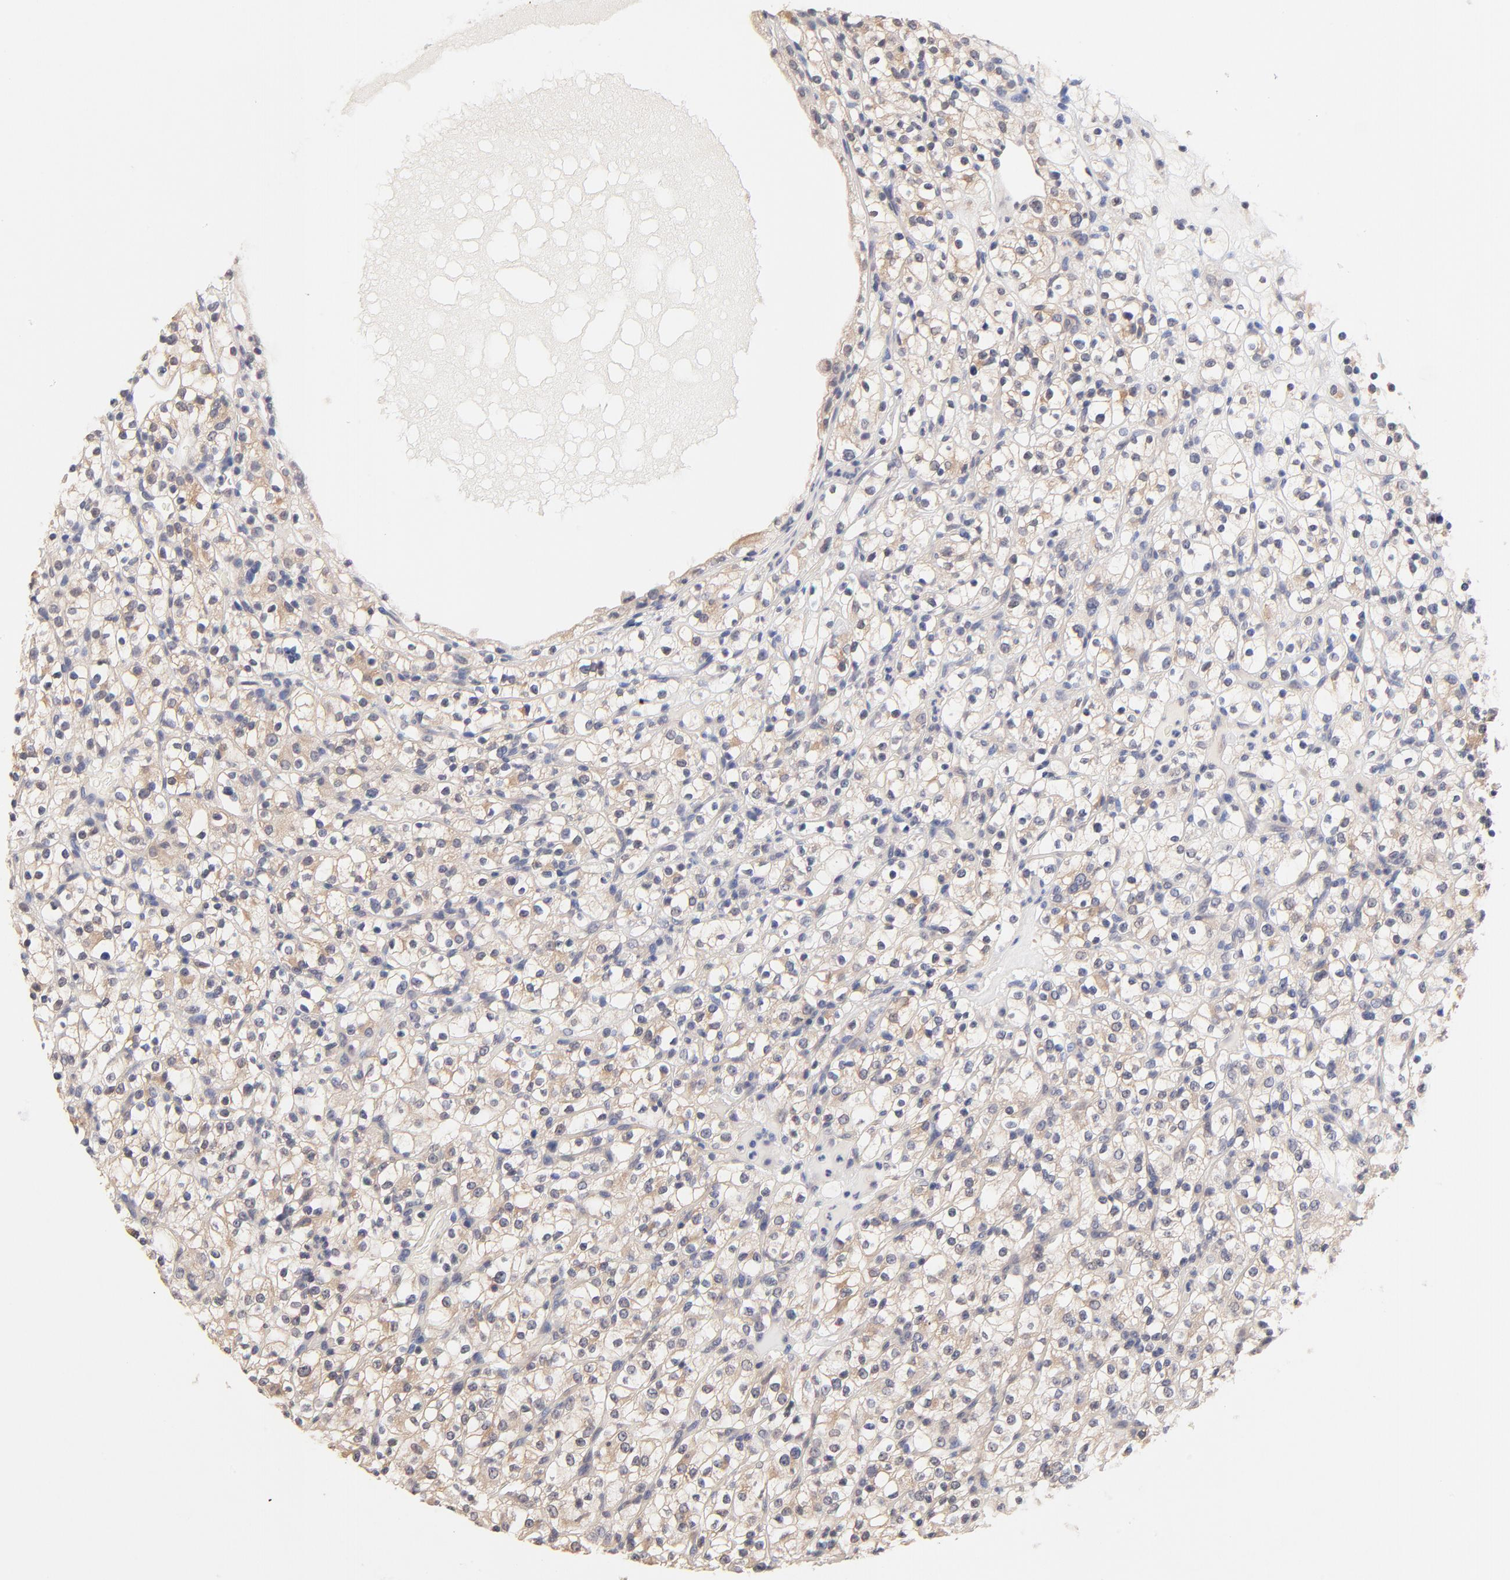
{"staining": {"intensity": "weak", "quantity": "25%-75%", "location": "cytoplasmic/membranous"}, "tissue": "renal cancer", "cell_type": "Tumor cells", "image_type": "cancer", "snomed": [{"axis": "morphology", "description": "Normal tissue, NOS"}, {"axis": "morphology", "description": "Adenocarcinoma, NOS"}, {"axis": "topography", "description": "Kidney"}], "caption": "The photomicrograph displays a brown stain indicating the presence of a protein in the cytoplasmic/membranous of tumor cells in renal cancer.", "gene": "RIBC2", "patient": {"sex": "female", "age": 72}}